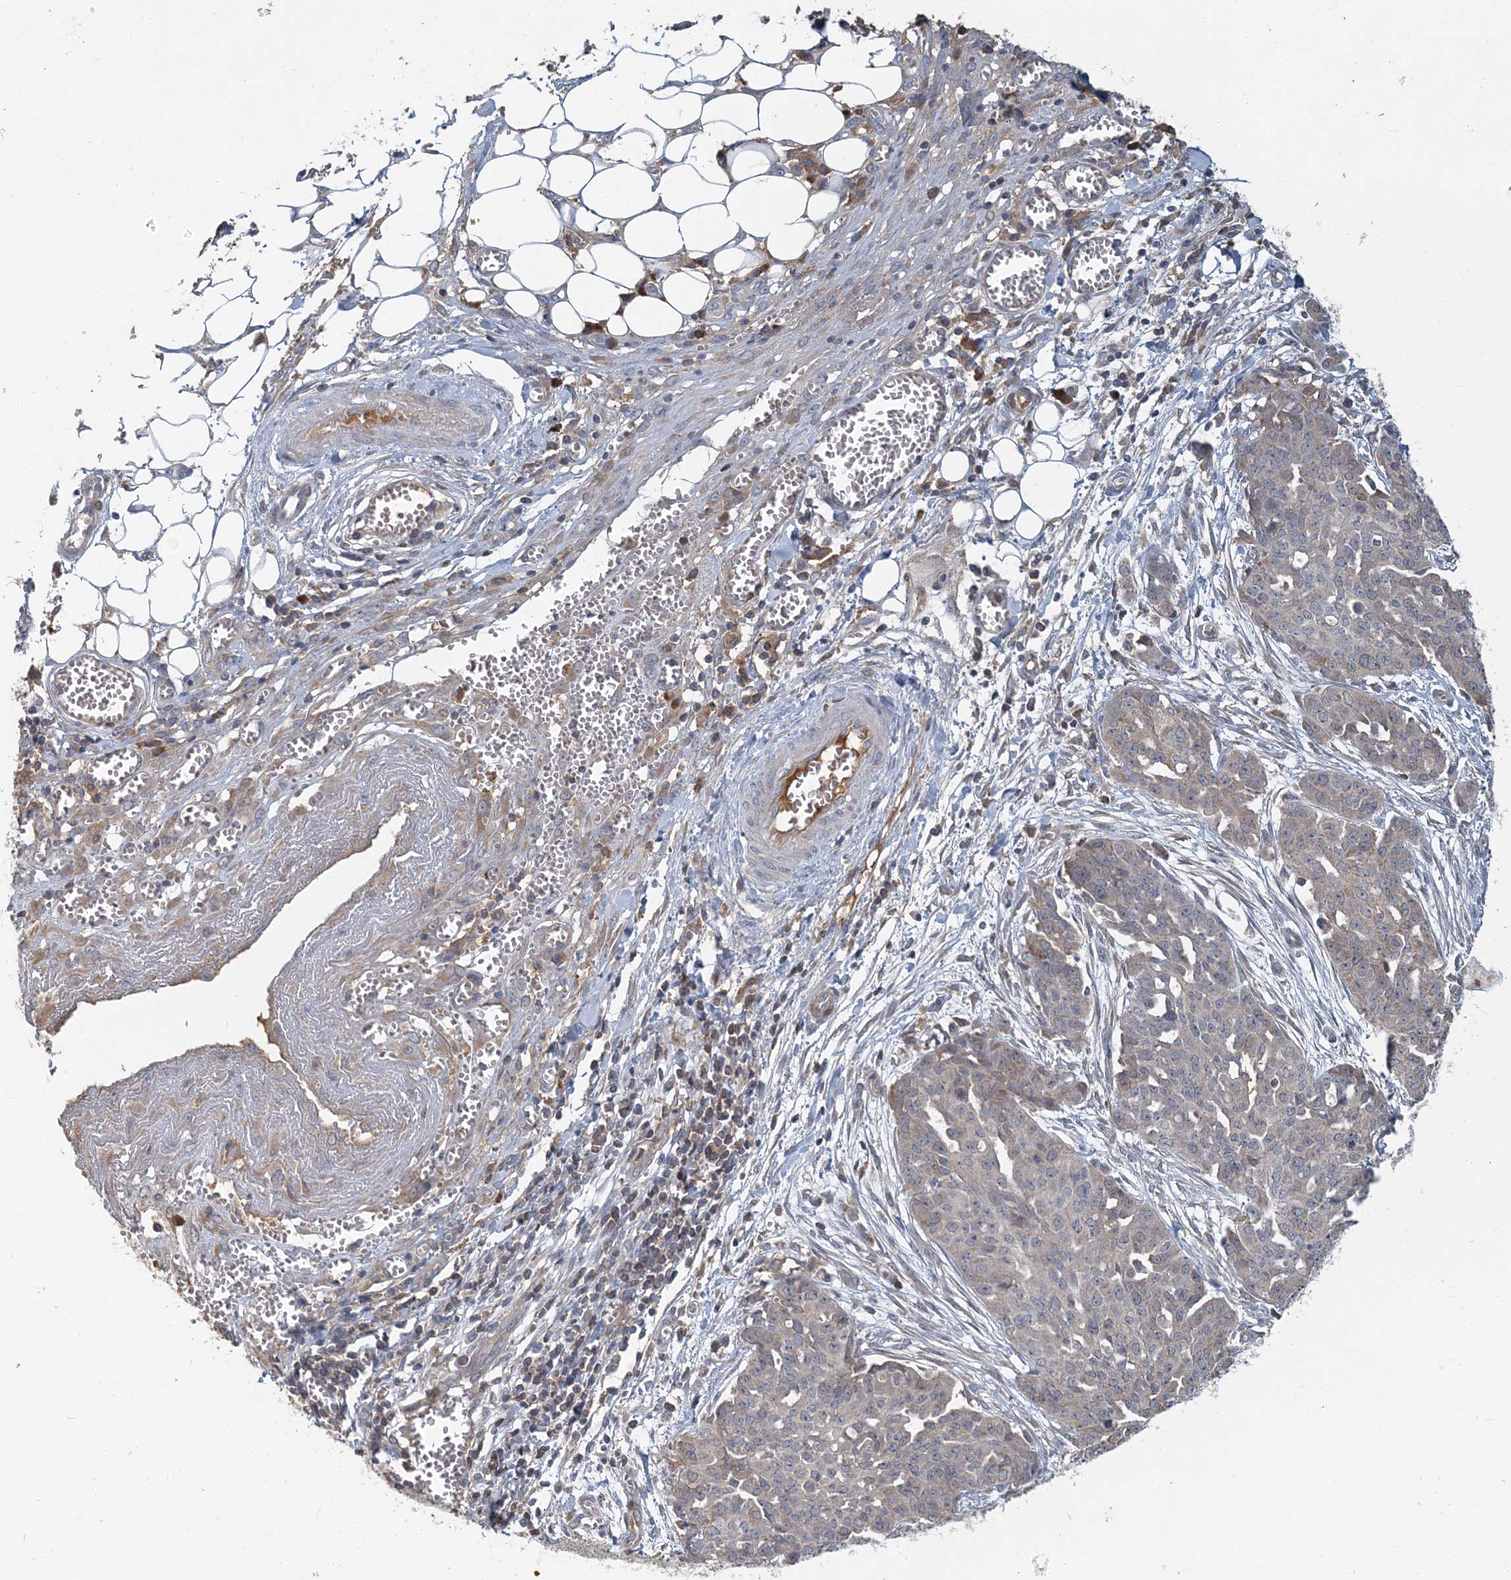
{"staining": {"intensity": "negative", "quantity": "none", "location": "none"}, "tissue": "ovarian cancer", "cell_type": "Tumor cells", "image_type": "cancer", "snomed": [{"axis": "morphology", "description": "Cystadenocarcinoma, serous, NOS"}, {"axis": "topography", "description": "Soft tissue"}, {"axis": "topography", "description": "Ovary"}], "caption": "A histopathology image of ovarian cancer stained for a protein shows no brown staining in tumor cells.", "gene": "RNF25", "patient": {"sex": "female", "age": 57}}